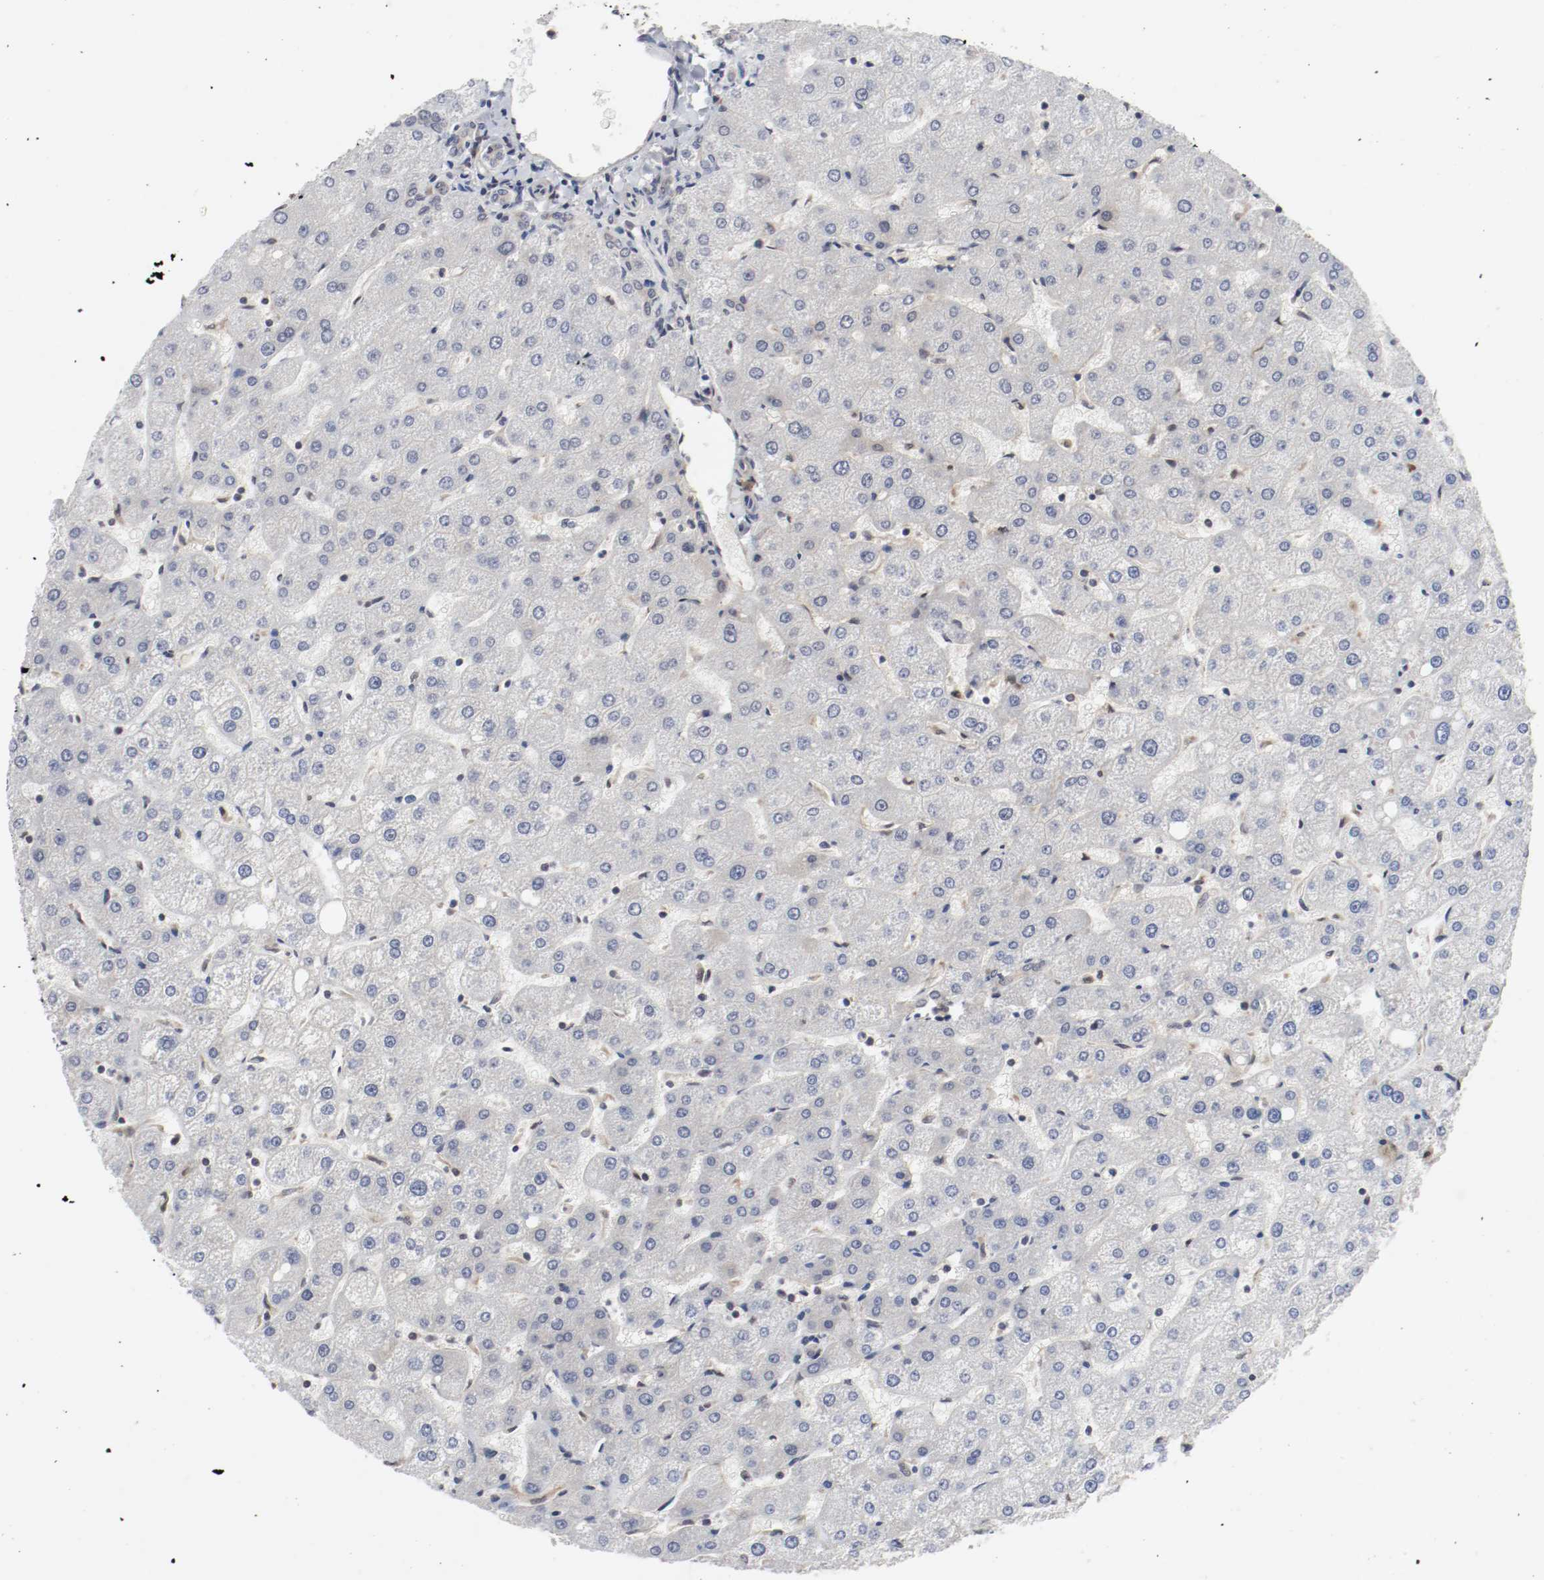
{"staining": {"intensity": "negative", "quantity": "none", "location": "none"}, "tissue": "liver", "cell_type": "Cholangiocytes", "image_type": "normal", "snomed": [{"axis": "morphology", "description": "Normal tissue, NOS"}, {"axis": "topography", "description": "Liver"}], "caption": "Photomicrograph shows no significant protein expression in cholangiocytes of unremarkable liver.", "gene": "AFG3L2", "patient": {"sex": "male", "age": 67}}